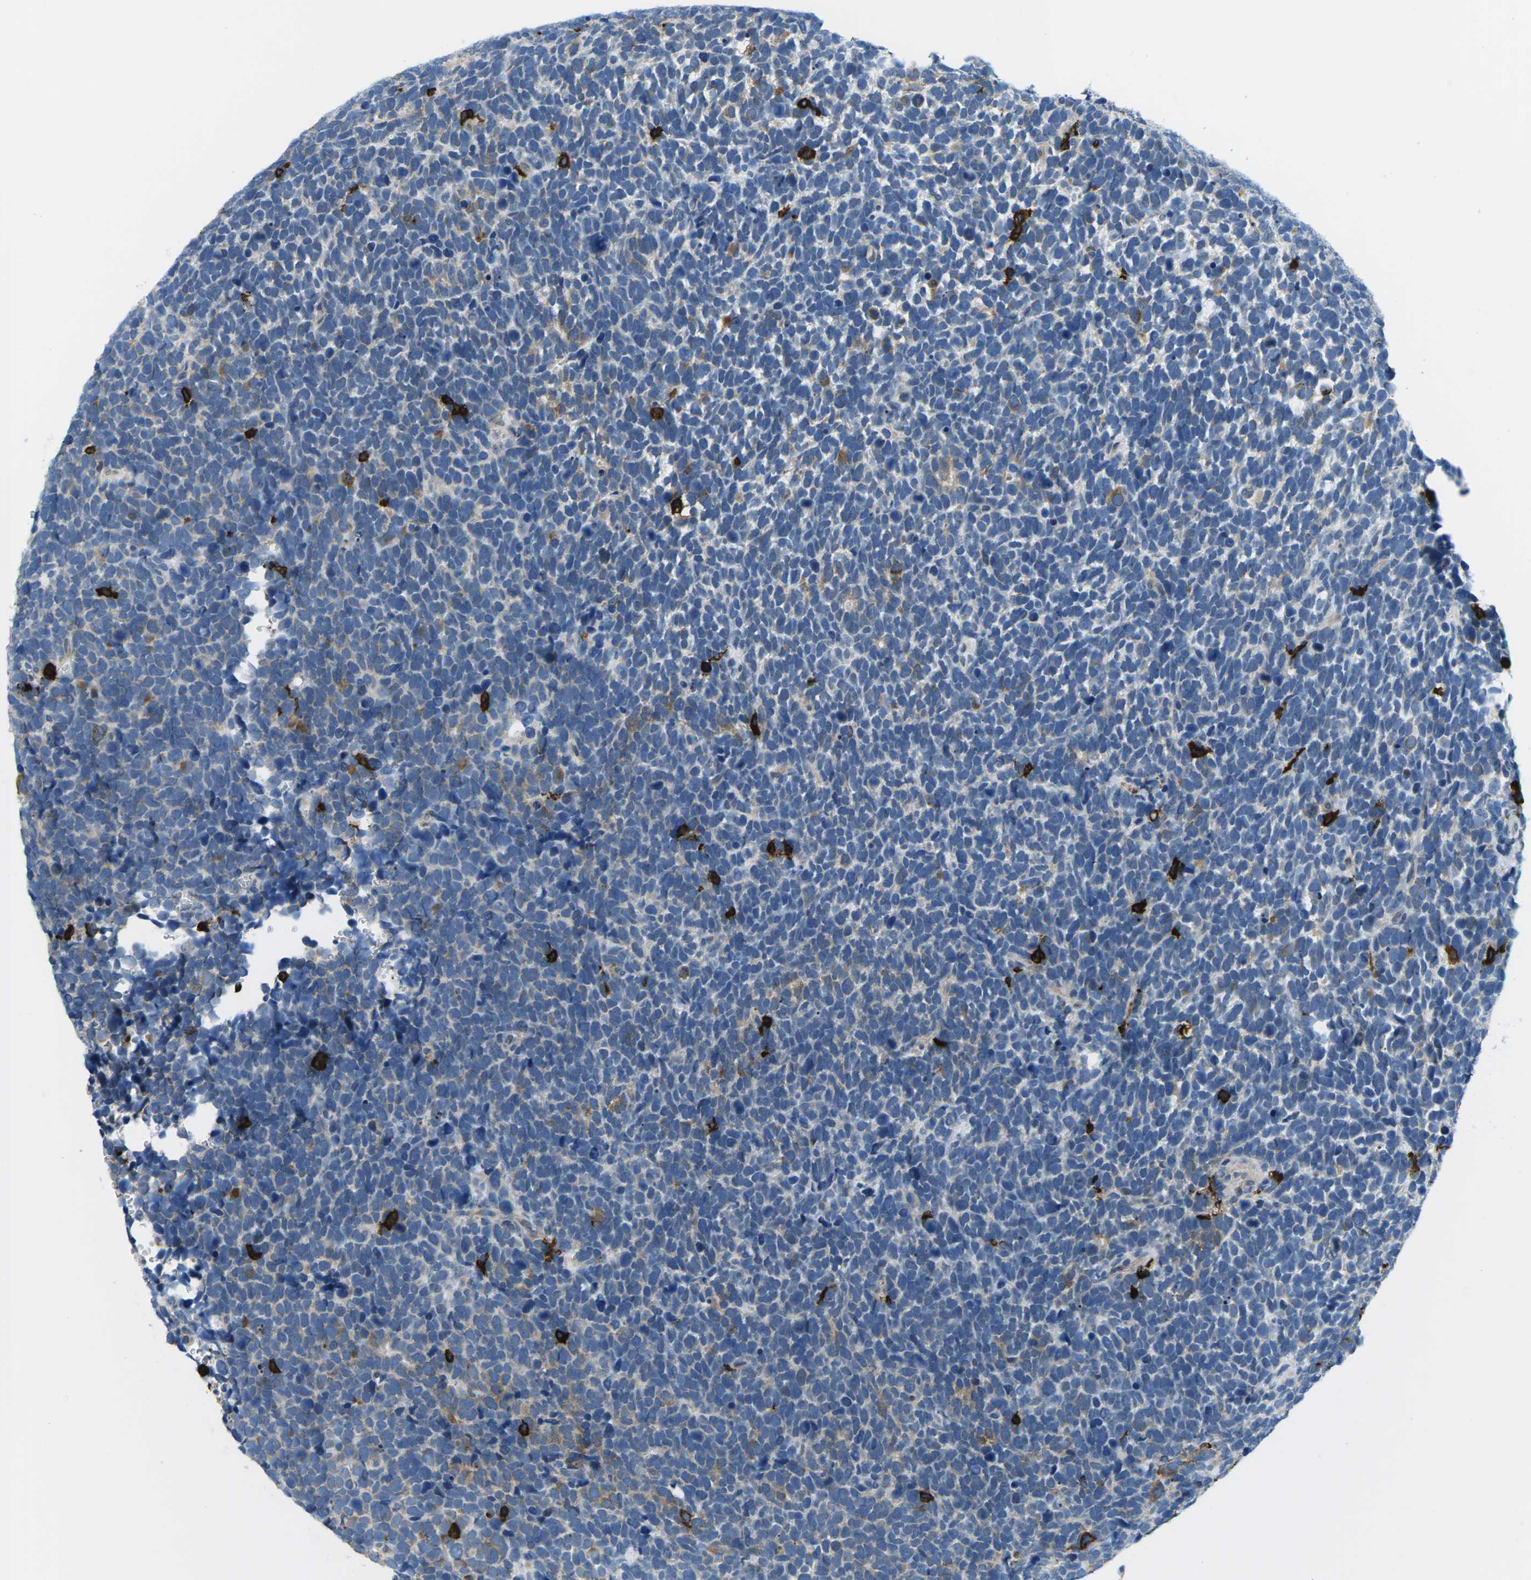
{"staining": {"intensity": "weak", "quantity": "<25%", "location": "cytoplasmic/membranous"}, "tissue": "urothelial cancer", "cell_type": "Tumor cells", "image_type": "cancer", "snomed": [{"axis": "morphology", "description": "Urothelial carcinoma, High grade"}, {"axis": "topography", "description": "Urinary bladder"}], "caption": "Immunohistochemistry photomicrograph of human urothelial carcinoma (high-grade) stained for a protein (brown), which displays no expression in tumor cells.", "gene": "PTPN1", "patient": {"sex": "female", "age": 82}}